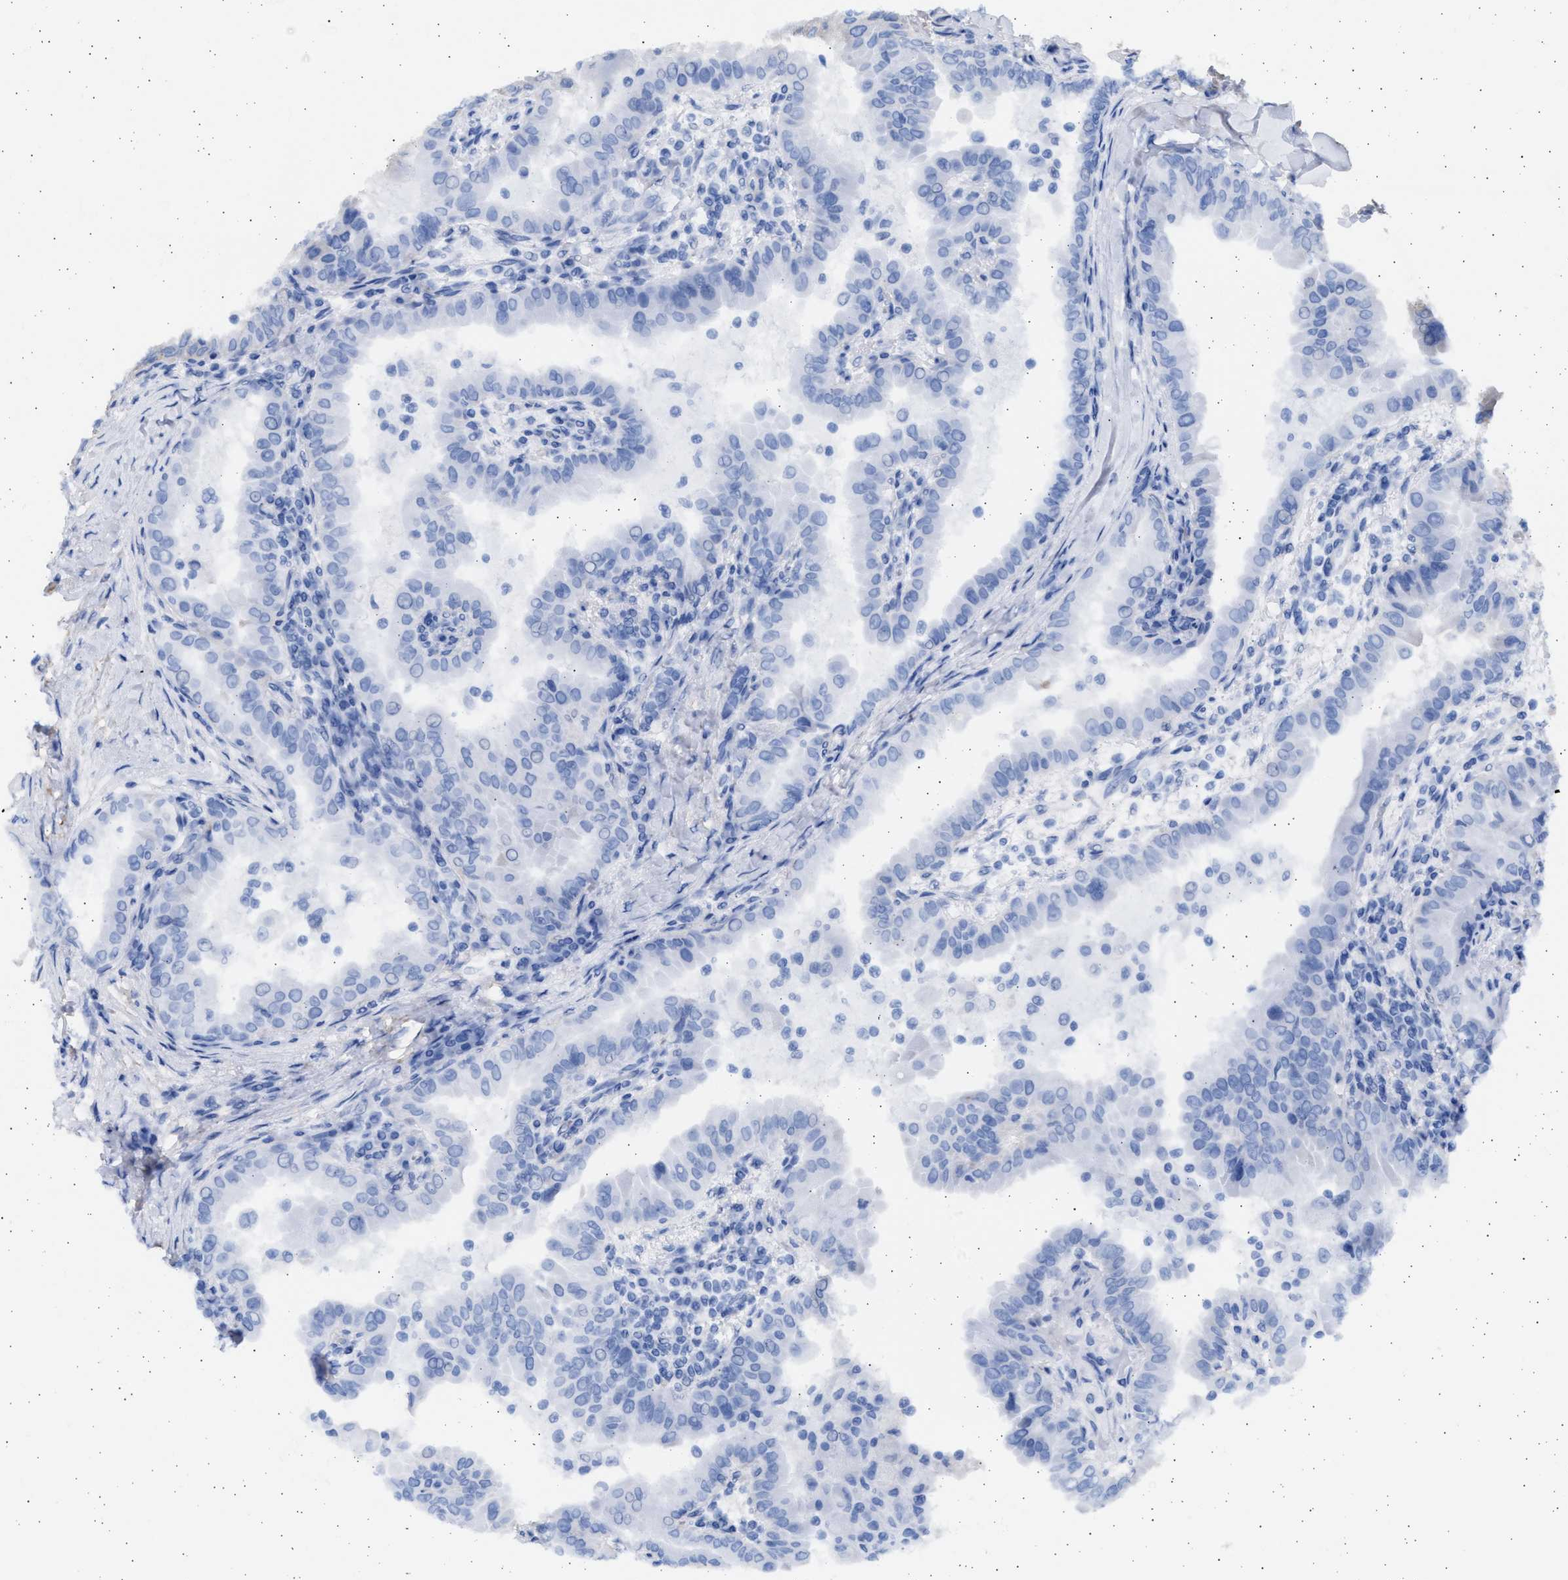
{"staining": {"intensity": "negative", "quantity": "none", "location": "none"}, "tissue": "thyroid cancer", "cell_type": "Tumor cells", "image_type": "cancer", "snomed": [{"axis": "morphology", "description": "Papillary adenocarcinoma, NOS"}, {"axis": "topography", "description": "Thyroid gland"}], "caption": "Tumor cells are negative for brown protein staining in thyroid papillary adenocarcinoma.", "gene": "NBR1", "patient": {"sex": "male", "age": 33}}